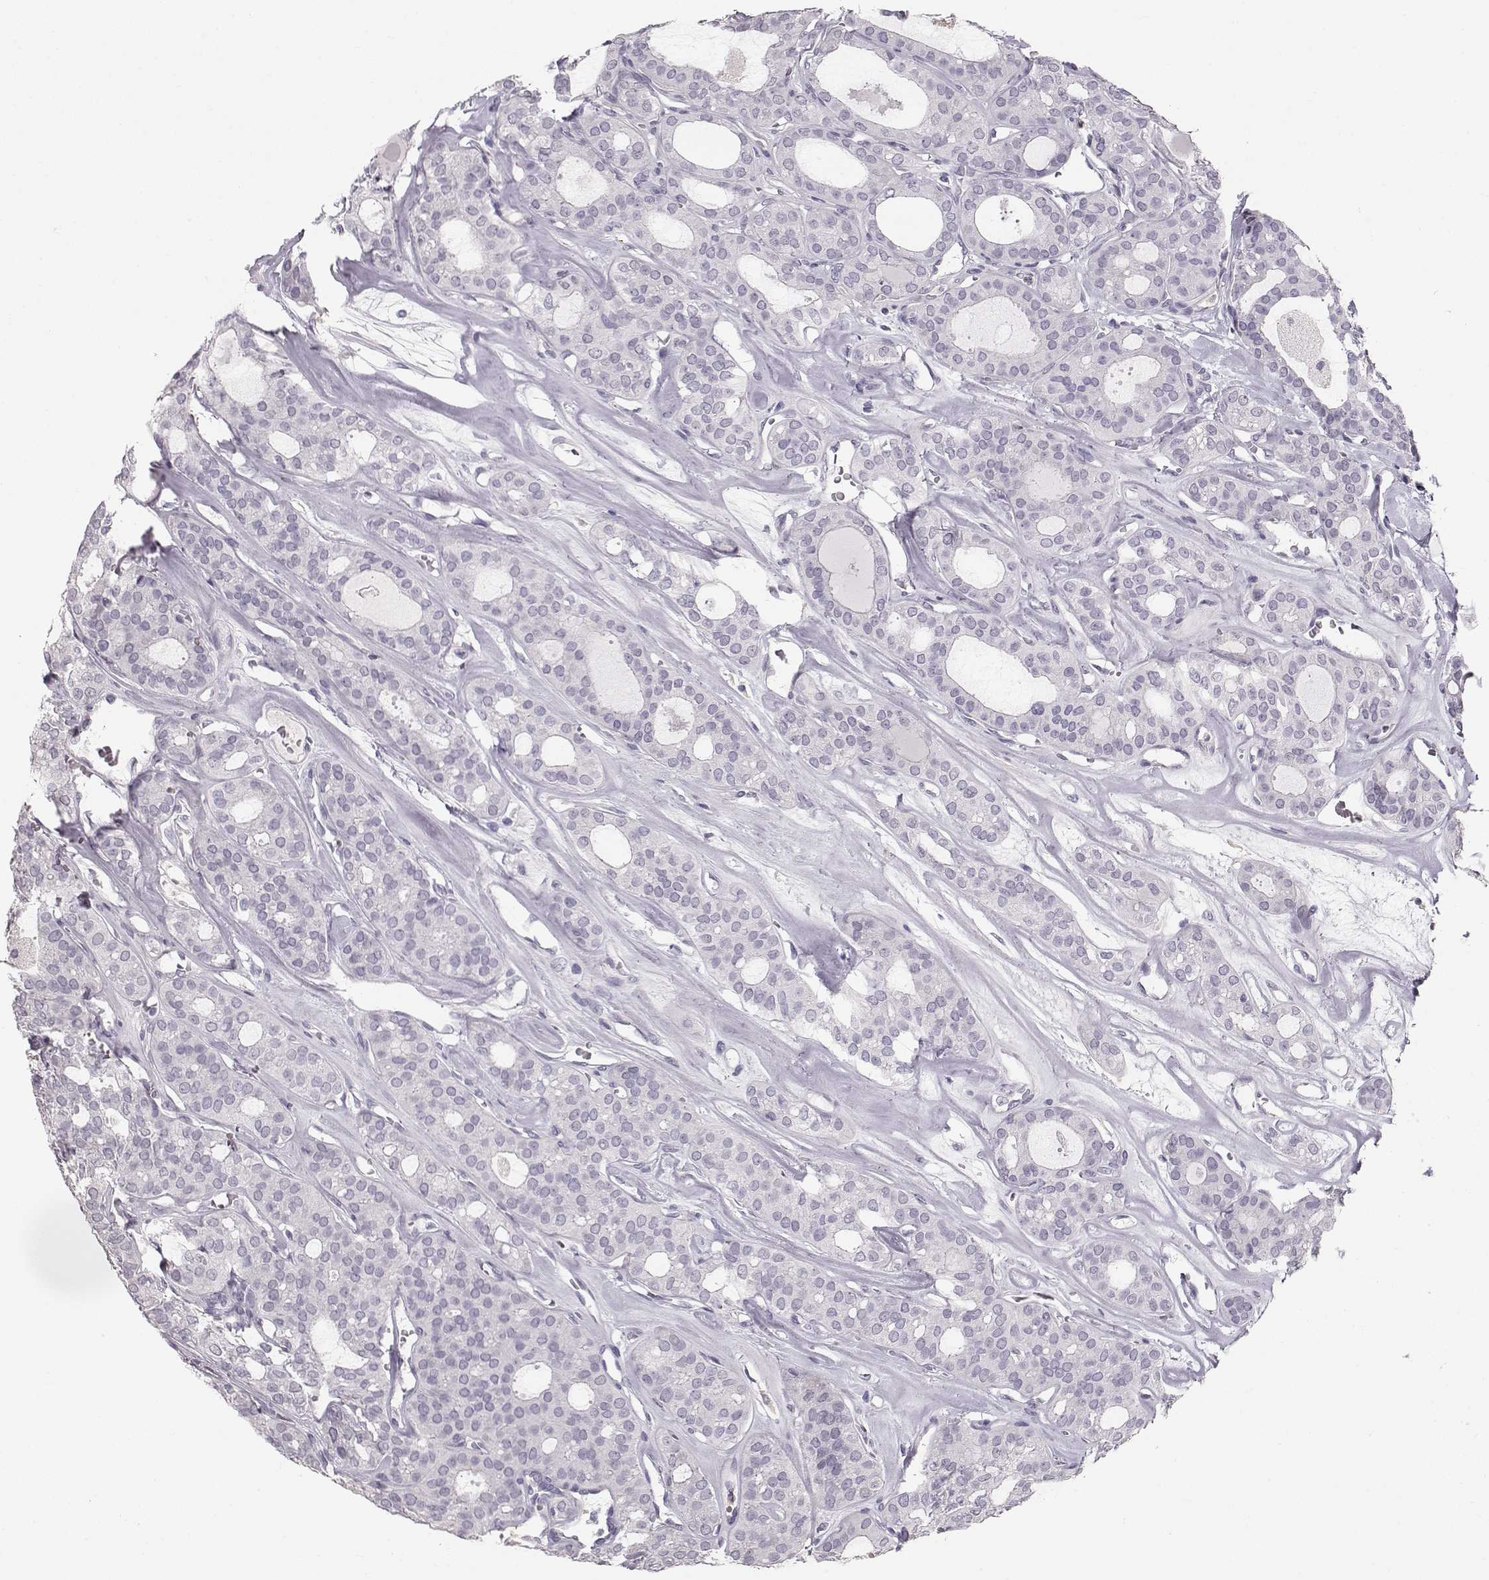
{"staining": {"intensity": "negative", "quantity": "none", "location": "none"}, "tissue": "thyroid cancer", "cell_type": "Tumor cells", "image_type": "cancer", "snomed": [{"axis": "morphology", "description": "Follicular adenoma carcinoma, NOS"}, {"axis": "topography", "description": "Thyroid gland"}], "caption": "High power microscopy histopathology image of an immunohistochemistry (IHC) micrograph of thyroid follicular adenoma carcinoma, revealing no significant positivity in tumor cells. (DAB (3,3'-diaminobenzidine) IHC, high magnification).", "gene": "POU1F1", "patient": {"sex": "male", "age": 75}}